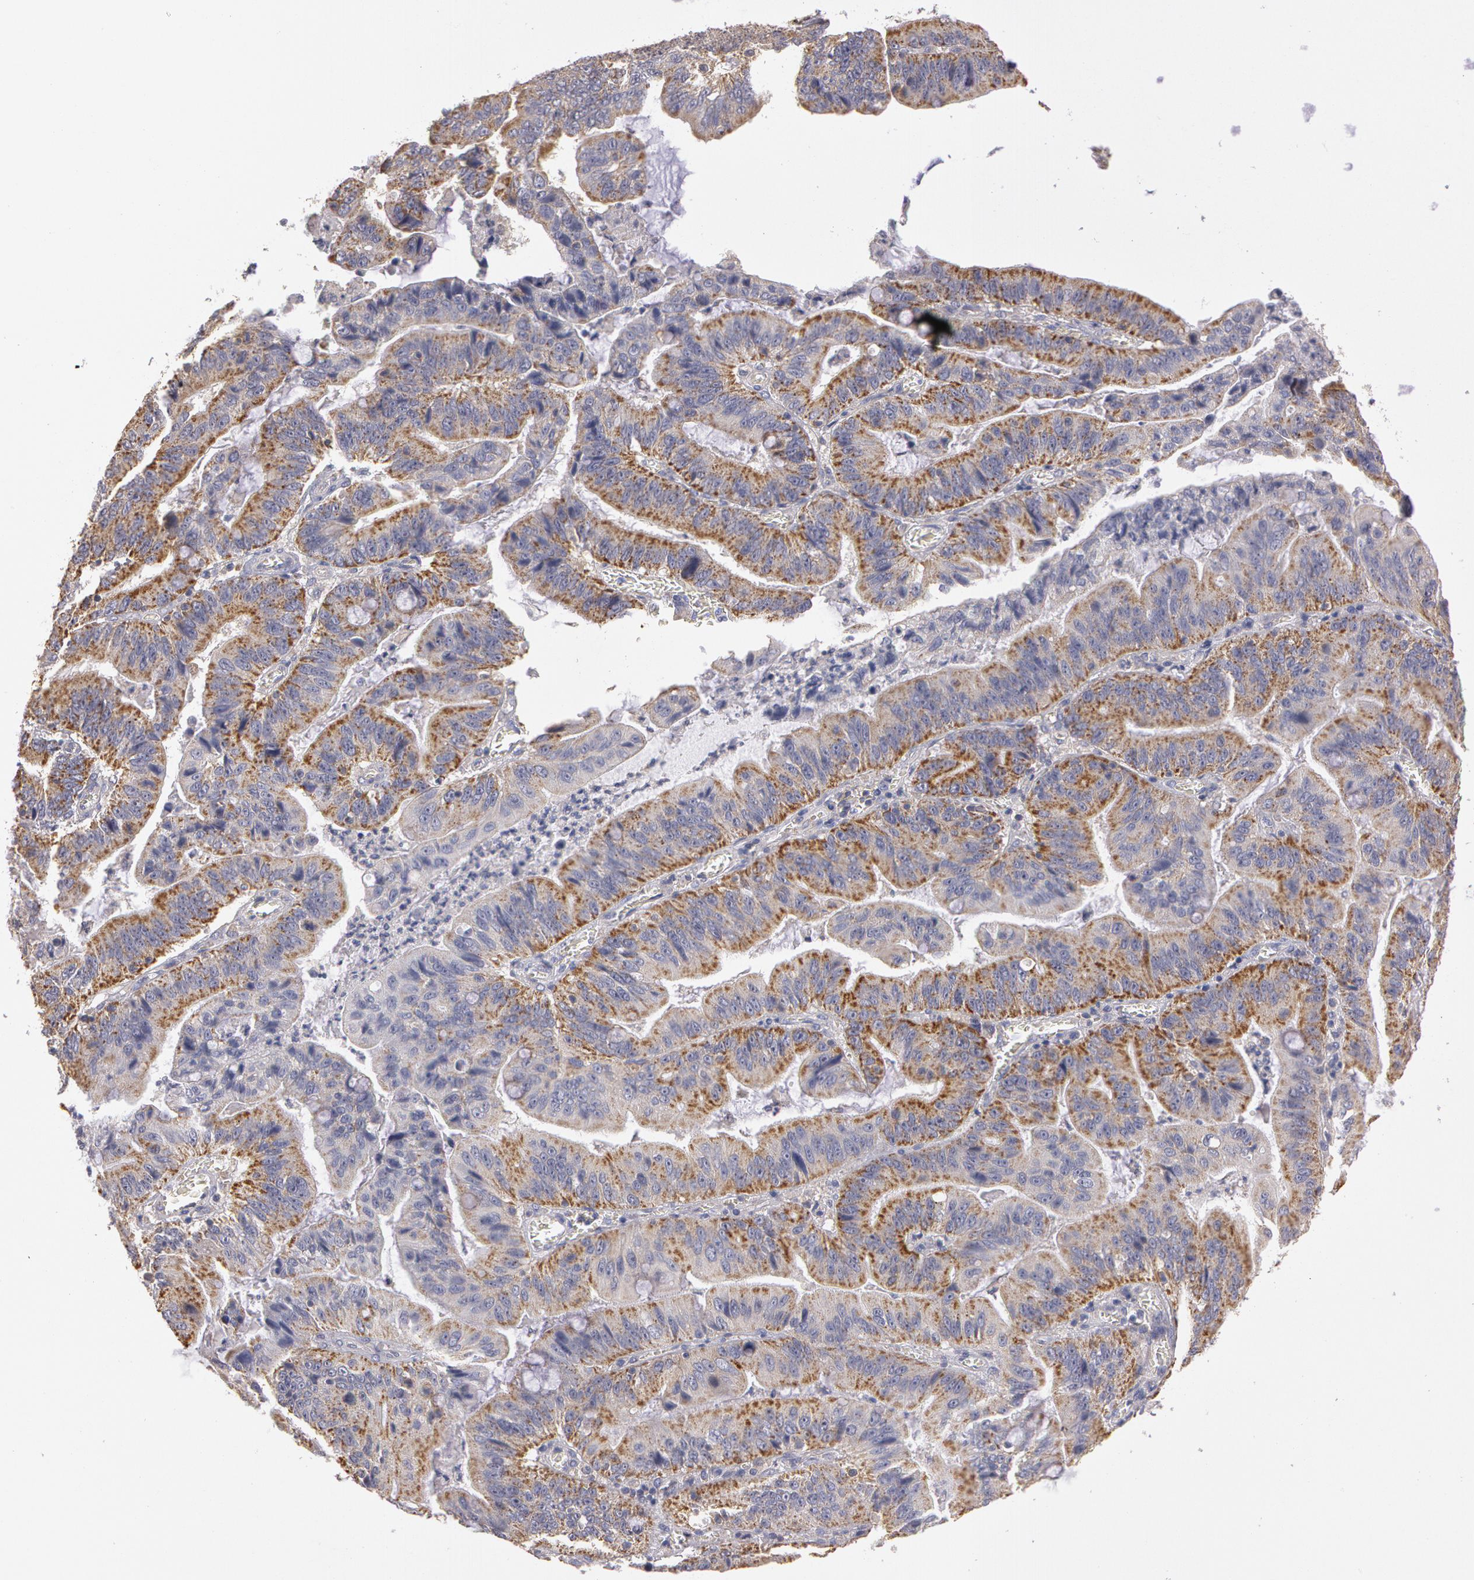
{"staining": {"intensity": "moderate", "quantity": "25%-75%", "location": "cytoplasmic/membranous"}, "tissue": "stomach cancer", "cell_type": "Tumor cells", "image_type": "cancer", "snomed": [{"axis": "morphology", "description": "Adenocarcinoma, NOS"}, {"axis": "topography", "description": "Stomach, upper"}], "caption": "A histopathology image showing moderate cytoplasmic/membranous positivity in approximately 25%-75% of tumor cells in adenocarcinoma (stomach), as visualized by brown immunohistochemical staining.", "gene": "NEK9", "patient": {"sex": "male", "age": 63}}